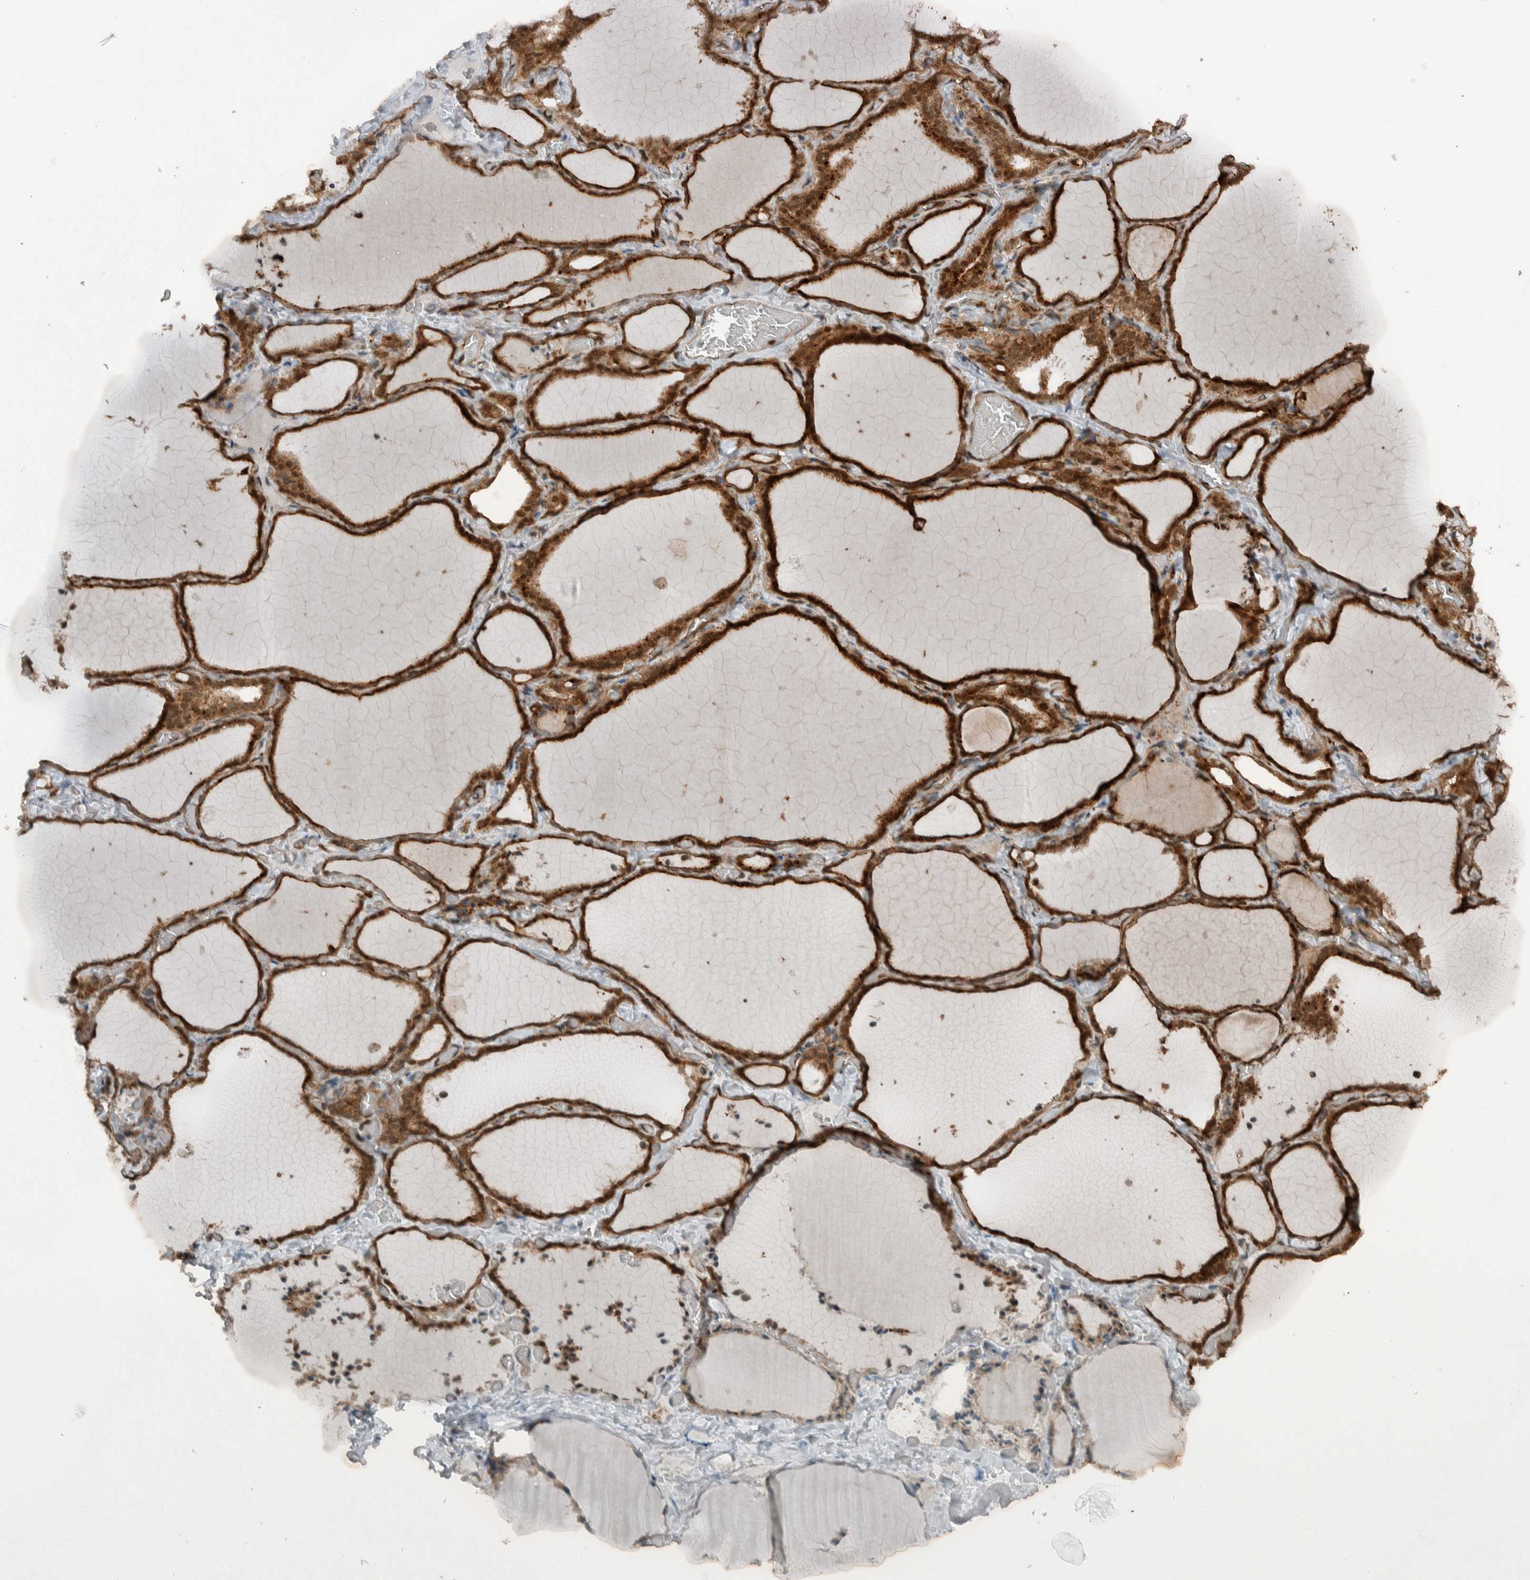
{"staining": {"intensity": "strong", "quantity": ">75%", "location": "cytoplasmic/membranous,nuclear"}, "tissue": "thyroid gland", "cell_type": "Glandular cells", "image_type": "normal", "snomed": [{"axis": "morphology", "description": "Normal tissue, NOS"}, {"axis": "topography", "description": "Thyroid gland"}], "caption": "Normal thyroid gland was stained to show a protein in brown. There is high levels of strong cytoplasmic/membranous,nuclear expression in approximately >75% of glandular cells. The staining was performed using DAB to visualize the protein expression in brown, while the nuclei were stained in blue with hematoxylin (Magnification: 20x).", "gene": "GIGYF1", "patient": {"sex": "female", "age": 22}}